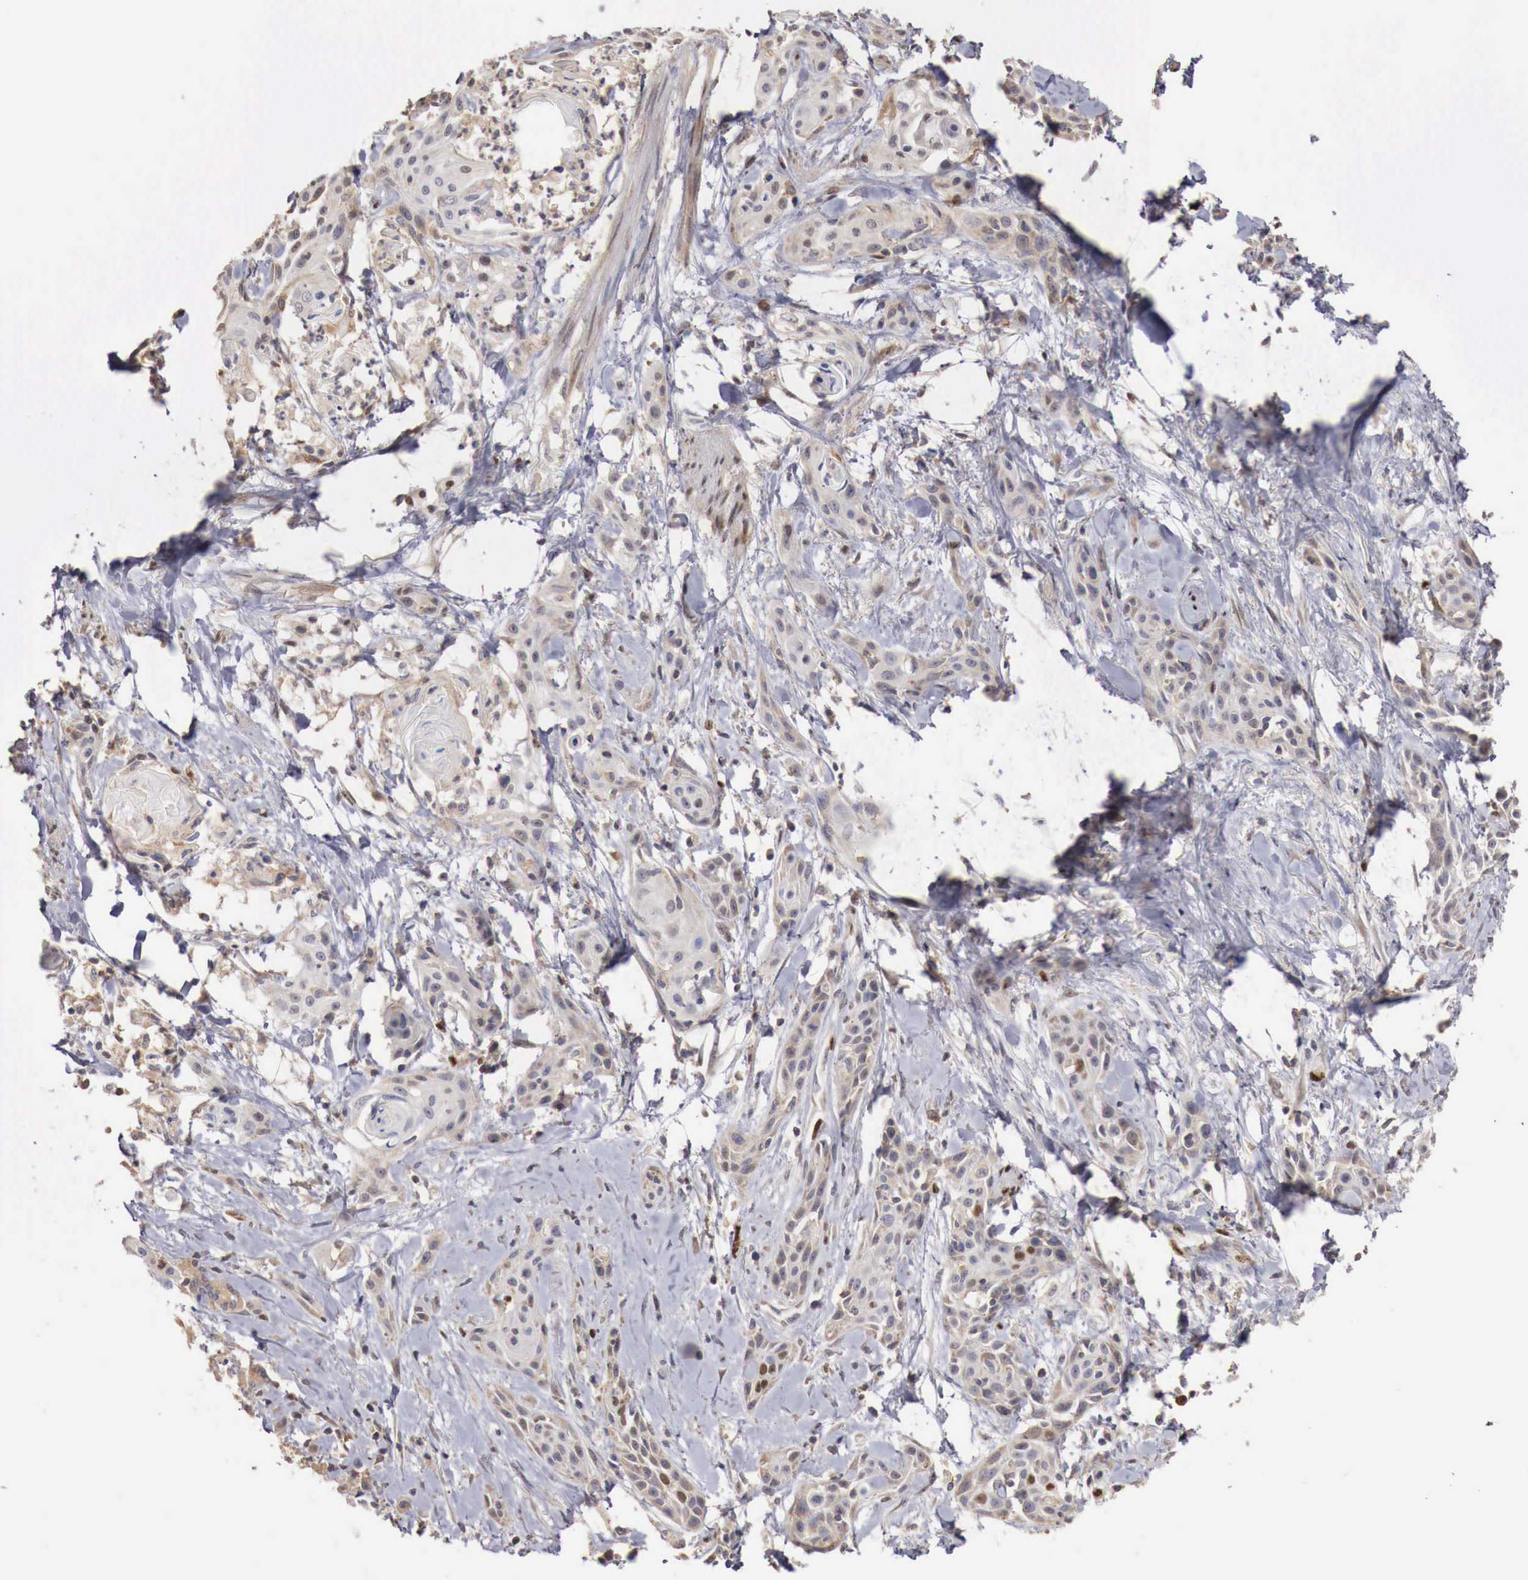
{"staining": {"intensity": "negative", "quantity": "none", "location": "none"}, "tissue": "skin cancer", "cell_type": "Tumor cells", "image_type": "cancer", "snomed": [{"axis": "morphology", "description": "Squamous cell carcinoma, NOS"}, {"axis": "topography", "description": "Skin"}, {"axis": "topography", "description": "Anal"}], "caption": "Immunohistochemistry histopathology image of skin squamous cell carcinoma stained for a protein (brown), which reveals no expression in tumor cells. The staining is performed using DAB brown chromogen with nuclei counter-stained in using hematoxylin.", "gene": "KHDRBS2", "patient": {"sex": "male", "age": 64}}